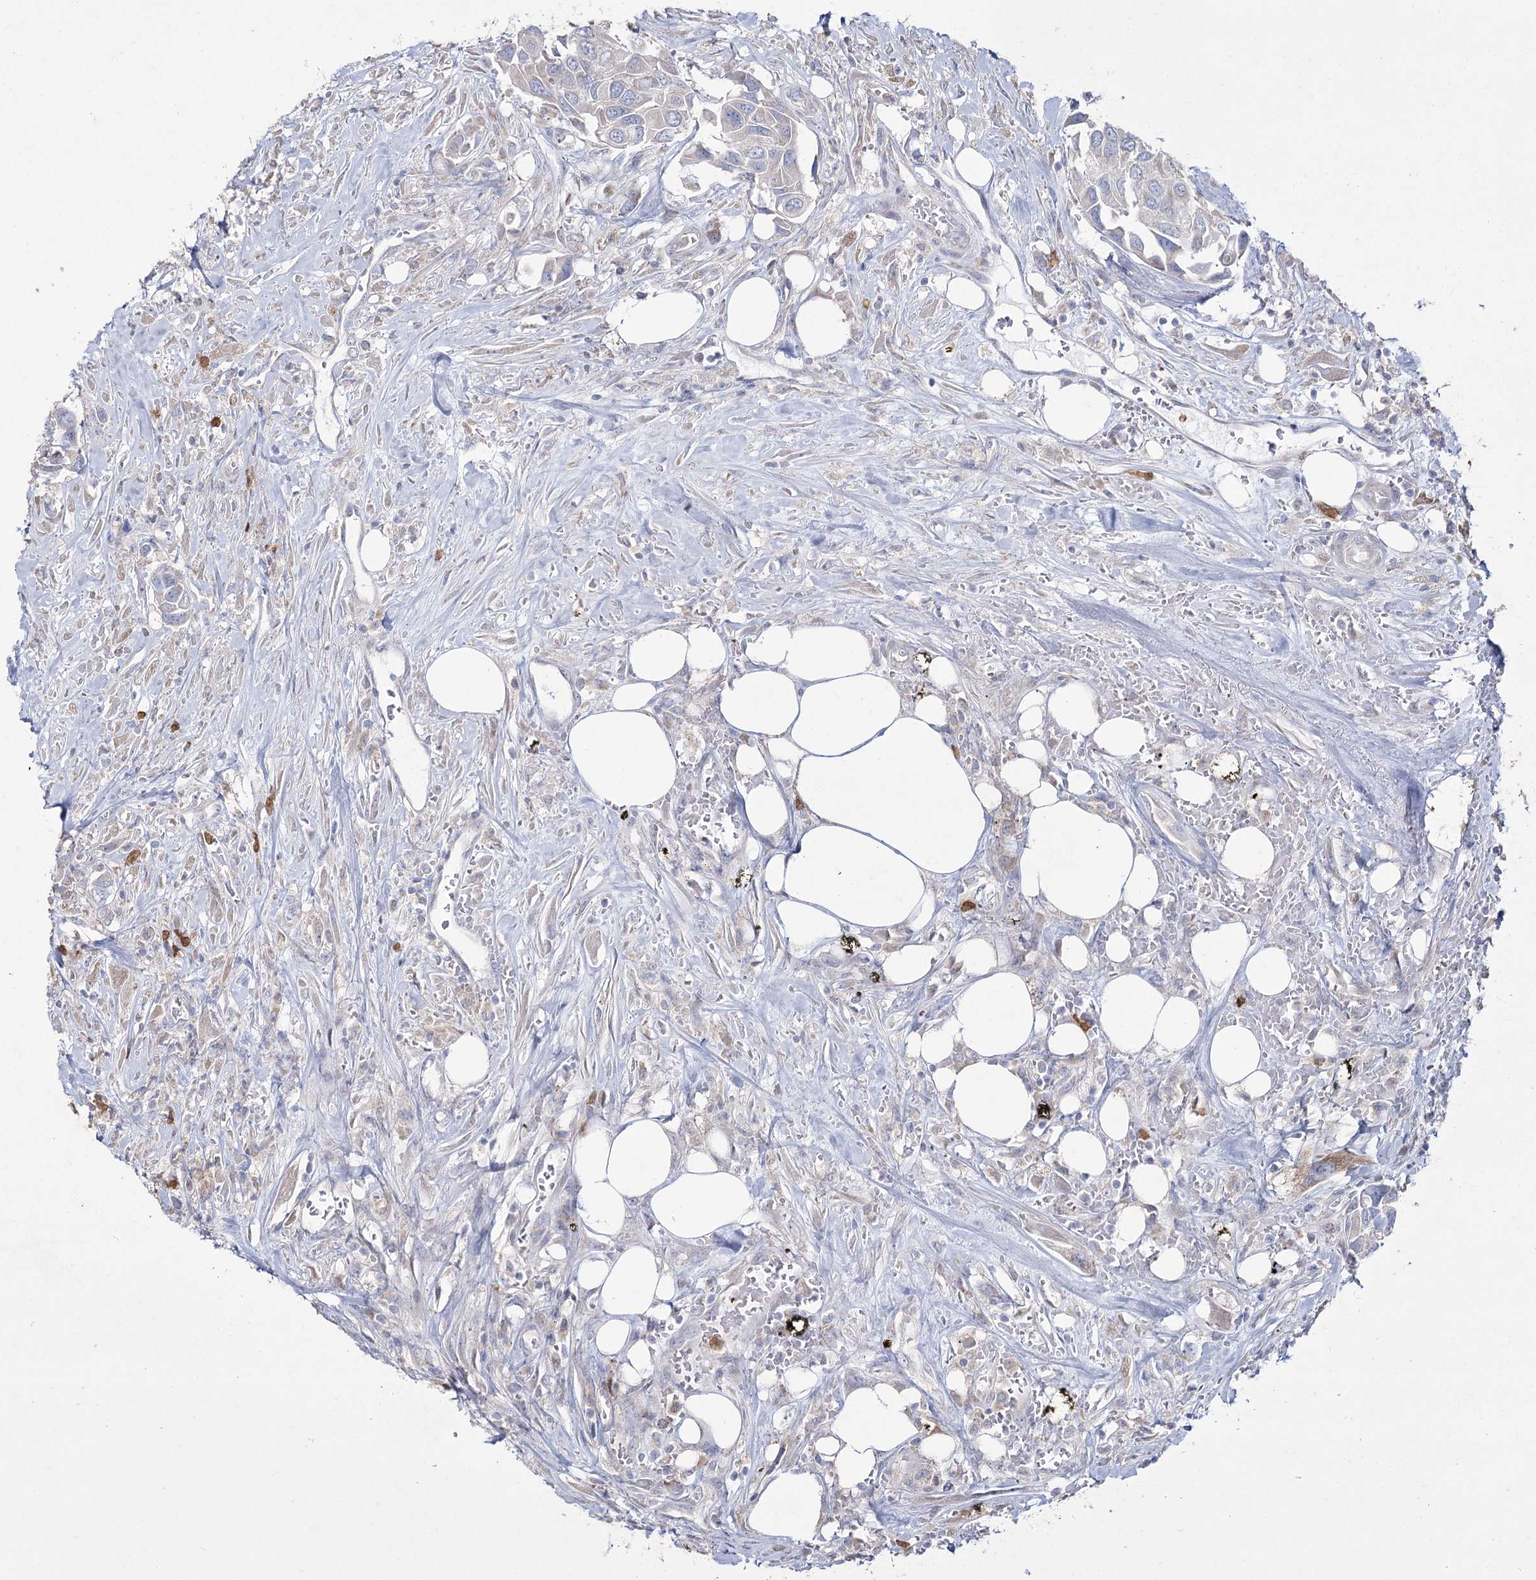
{"staining": {"intensity": "negative", "quantity": "none", "location": "none"}, "tissue": "urothelial cancer", "cell_type": "Tumor cells", "image_type": "cancer", "snomed": [{"axis": "morphology", "description": "Urothelial carcinoma, High grade"}, {"axis": "topography", "description": "Urinary bladder"}], "caption": "Tumor cells are negative for protein expression in human urothelial cancer.", "gene": "NIPAL4", "patient": {"sex": "male", "age": 74}}